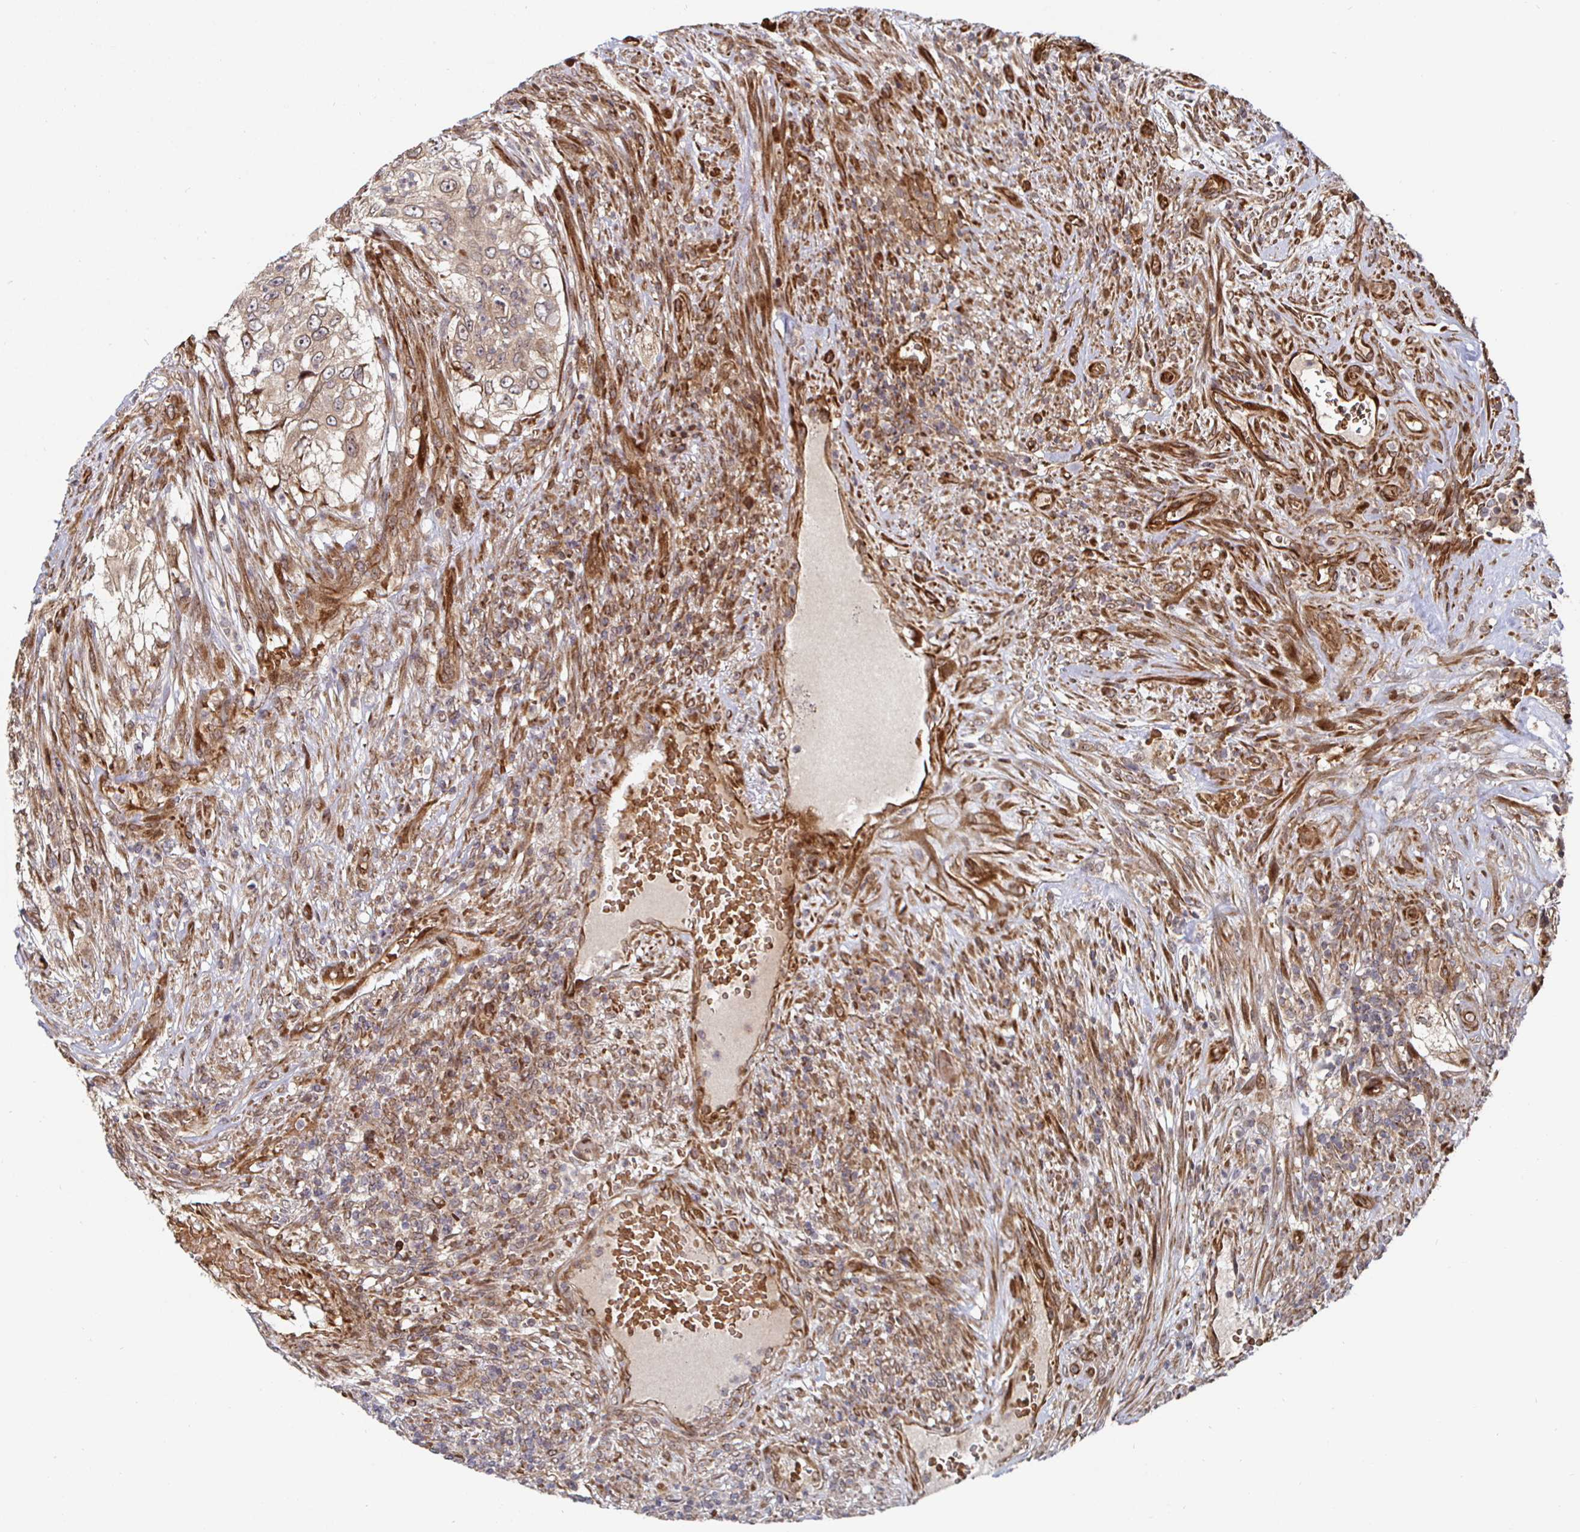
{"staining": {"intensity": "weak", "quantity": ">75%", "location": "cytoplasmic/membranous"}, "tissue": "urothelial cancer", "cell_type": "Tumor cells", "image_type": "cancer", "snomed": [{"axis": "morphology", "description": "Urothelial carcinoma, High grade"}, {"axis": "topography", "description": "Urinary bladder"}], "caption": "Tumor cells exhibit low levels of weak cytoplasmic/membranous staining in approximately >75% of cells in human high-grade urothelial carcinoma. (Brightfield microscopy of DAB IHC at high magnification).", "gene": "TBKBP1", "patient": {"sex": "female", "age": 60}}